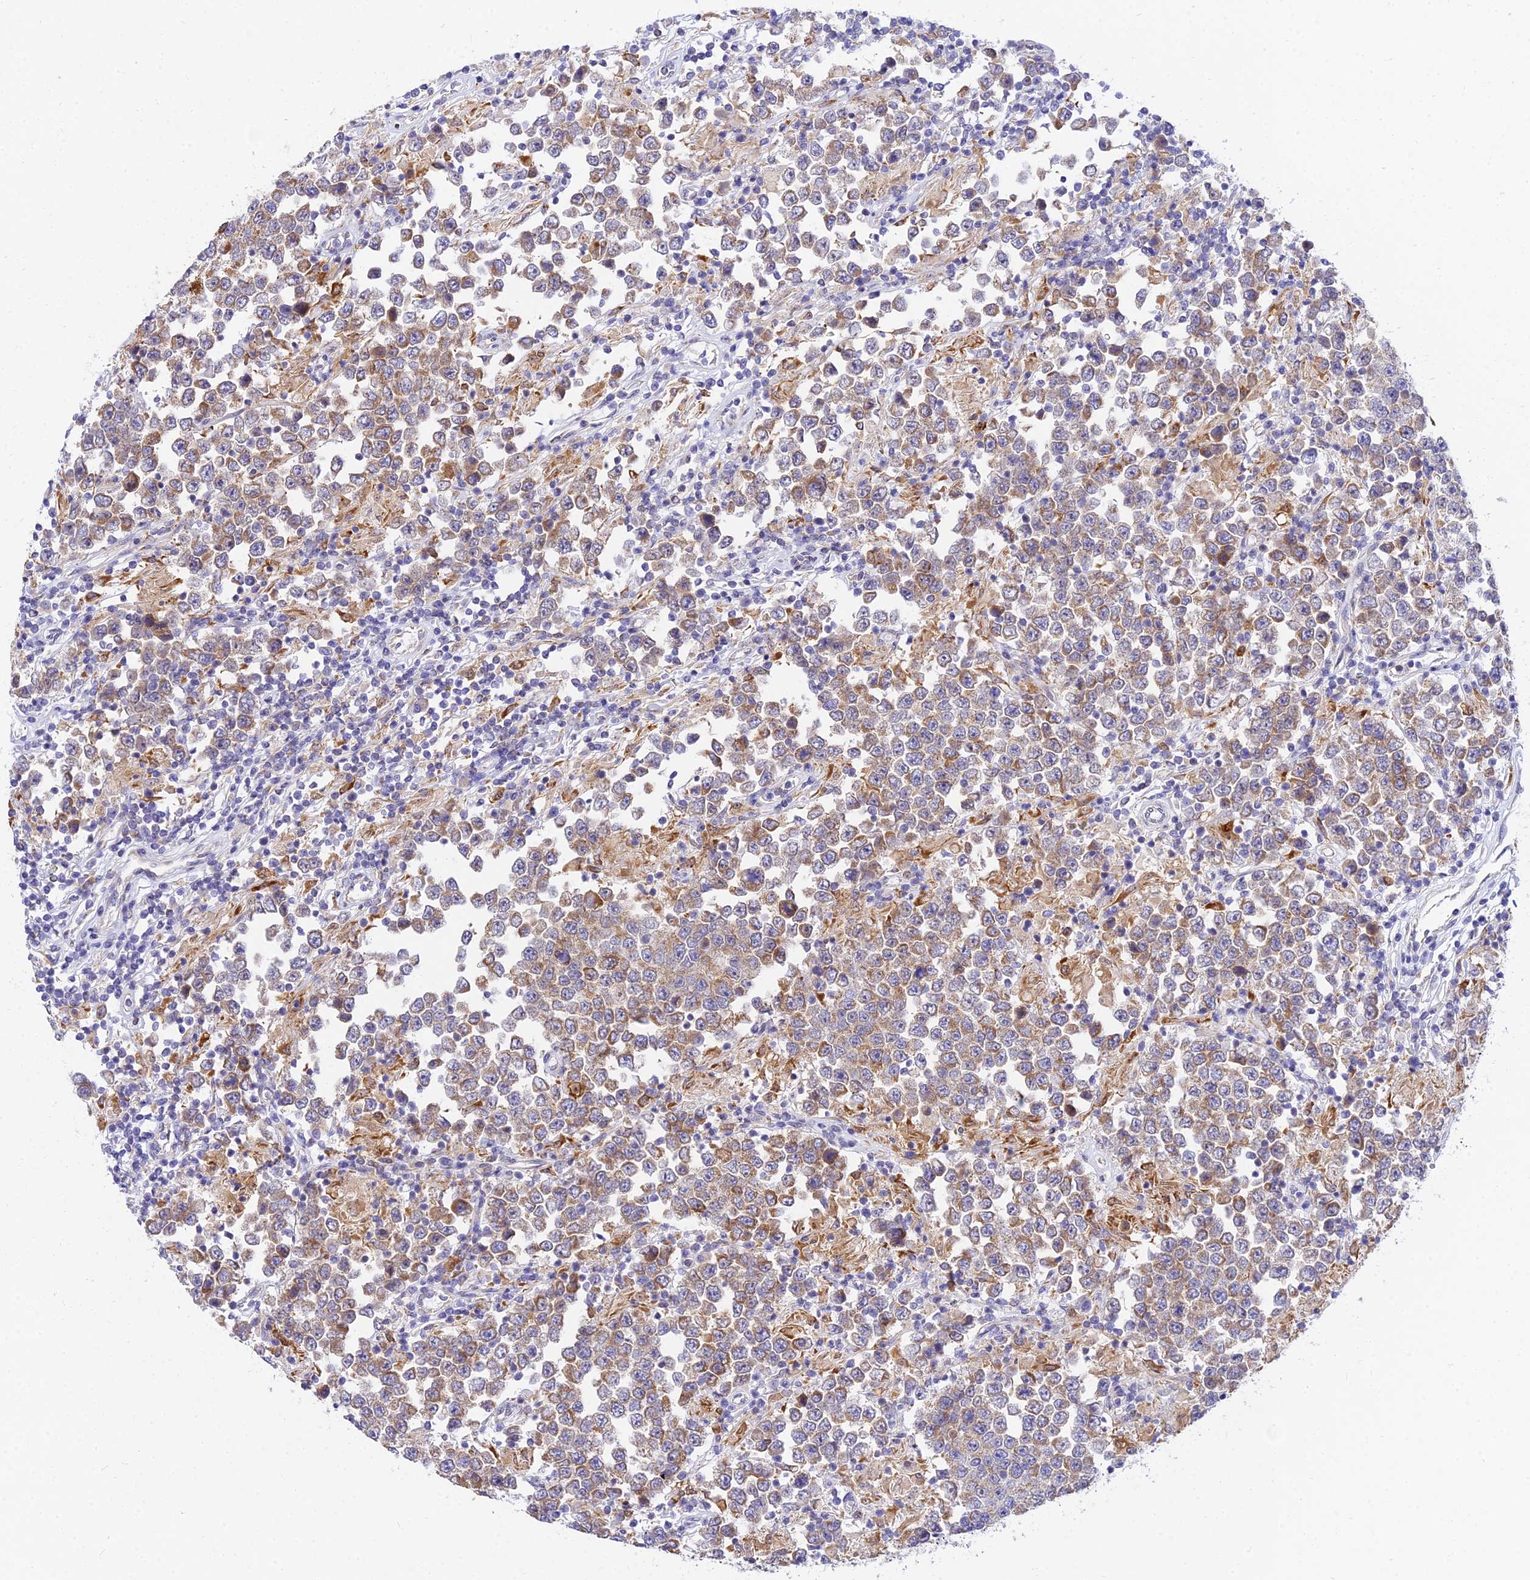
{"staining": {"intensity": "moderate", "quantity": "25%-75%", "location": "cytoplasmic/membranous"}, "tissue": "testis cancer", "cell_type": "Tumor cells", "image_type": "cancer", "snomed": [{"axis": "morphology", "description": "Normal tissue, NOS"}, {"axis": "morphology", "description": "Urothelial carcinoma, High grade"}, {"axis": "morphology", "description": "Seminoma, NOS"}, {"axis": "morphology", "description": "Carcinoma, Embryonal, NOS"}, {"axis": "topography", "description": "Urinary bladder"}, {"axis": "topography", "description": "Testis"}], "caption": "About 25%-75% of tumor cells in human testis cancer (embryonal carcinoma) display moderate cytoplasmic/membranous protein positivity as visualized by brown immunohistochemical staining.", "gene": "ARL8B", "patient": {"sex": "male", "age": 41}}